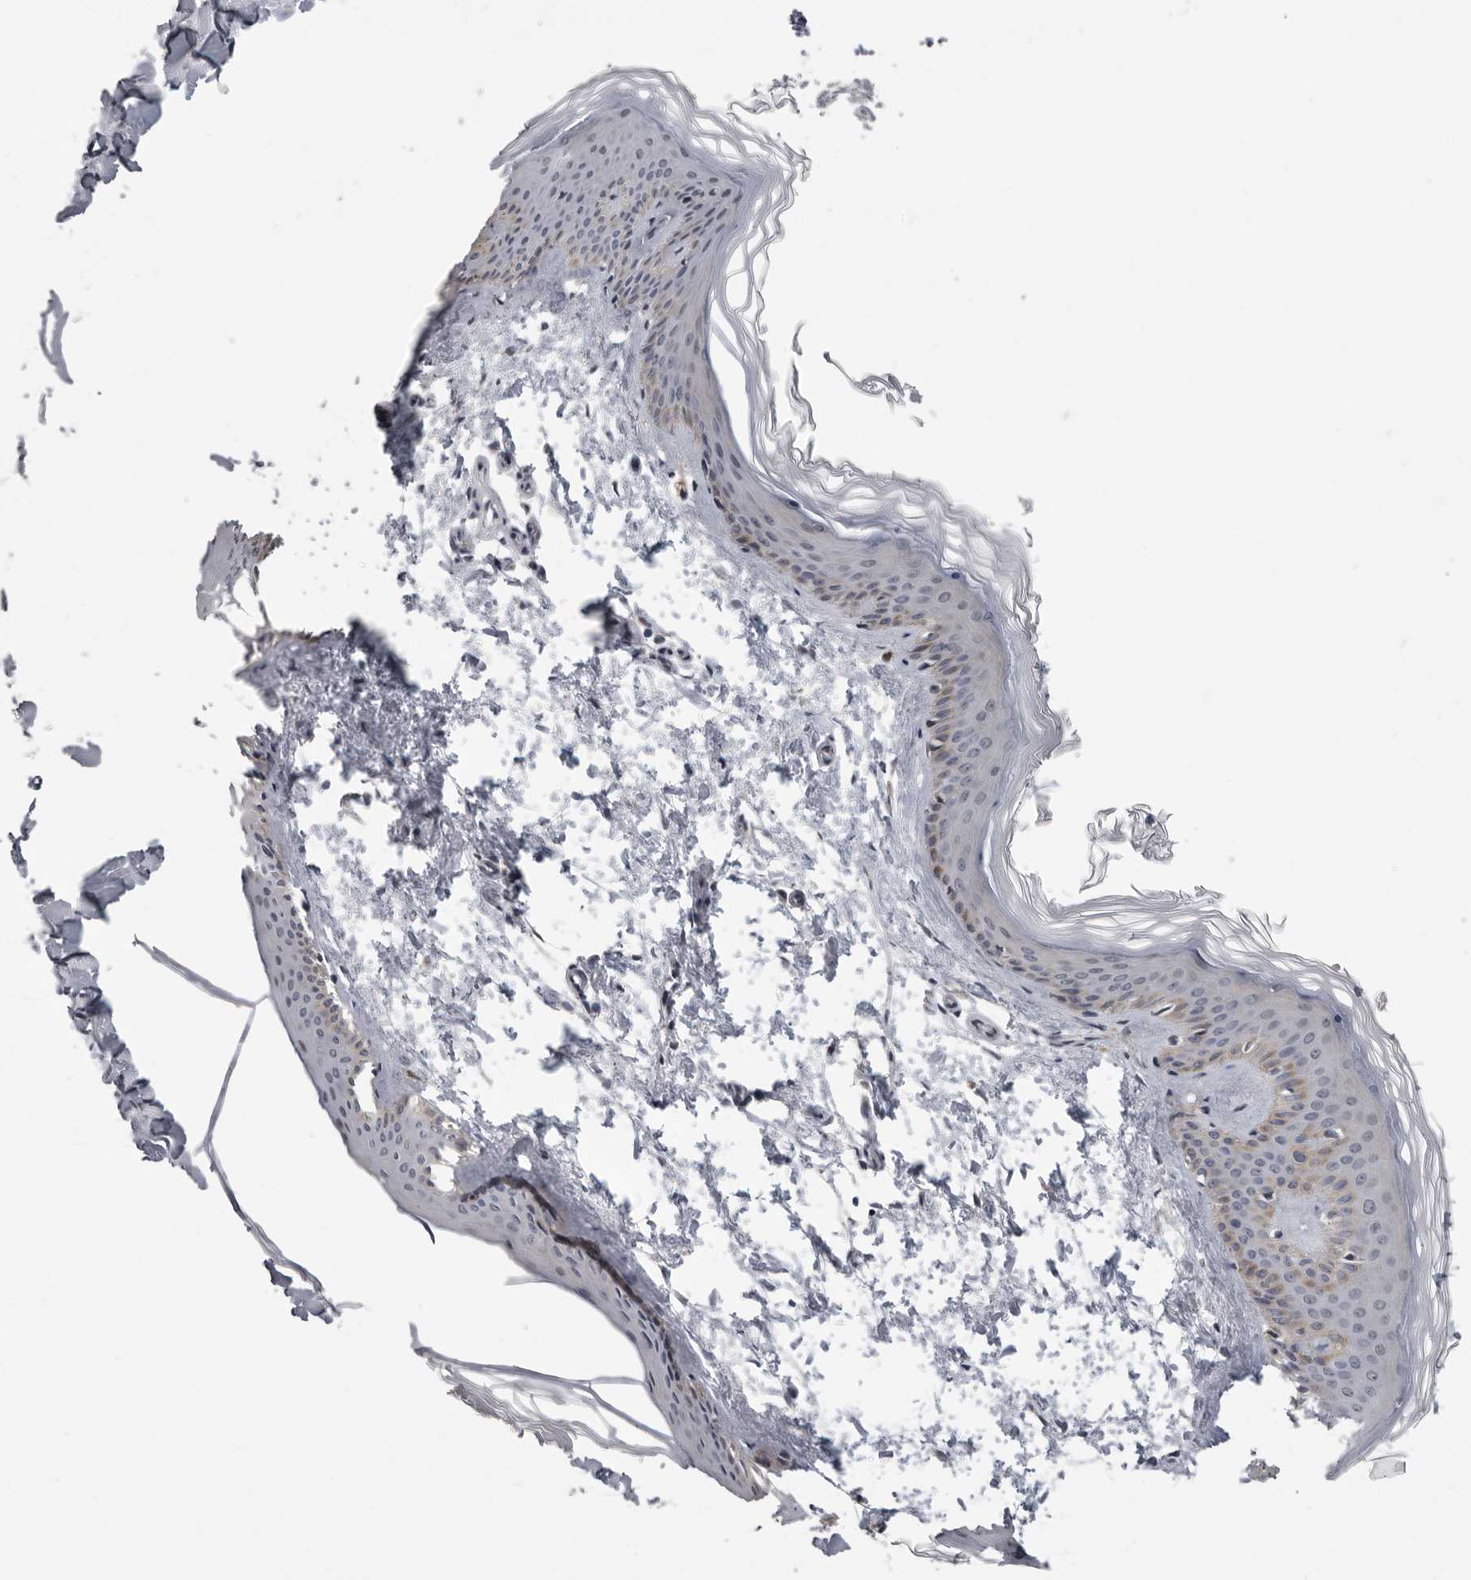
{"staining": {"intensity": "weak", "quantity": "25%-75%", "location": "cytoplasmic/membranous"}, "tissue": "skin", "cell_type": "Fibroblasts", "image_type": "normal", "snomed": [{"axis": "morphology", "description": "Normal tissue, NOS"}, {"axis": "topography", "description": "Skin"}], "caption": "This histopathology image shows immunohistochemistry (IHC) staining of benign skin, with low weak cytoplasmic/membranous staining in approximately 25%-75% of fibroblasts.", "gene": "RALGPS2", "patient": {"sex": "female", "age": 27}}